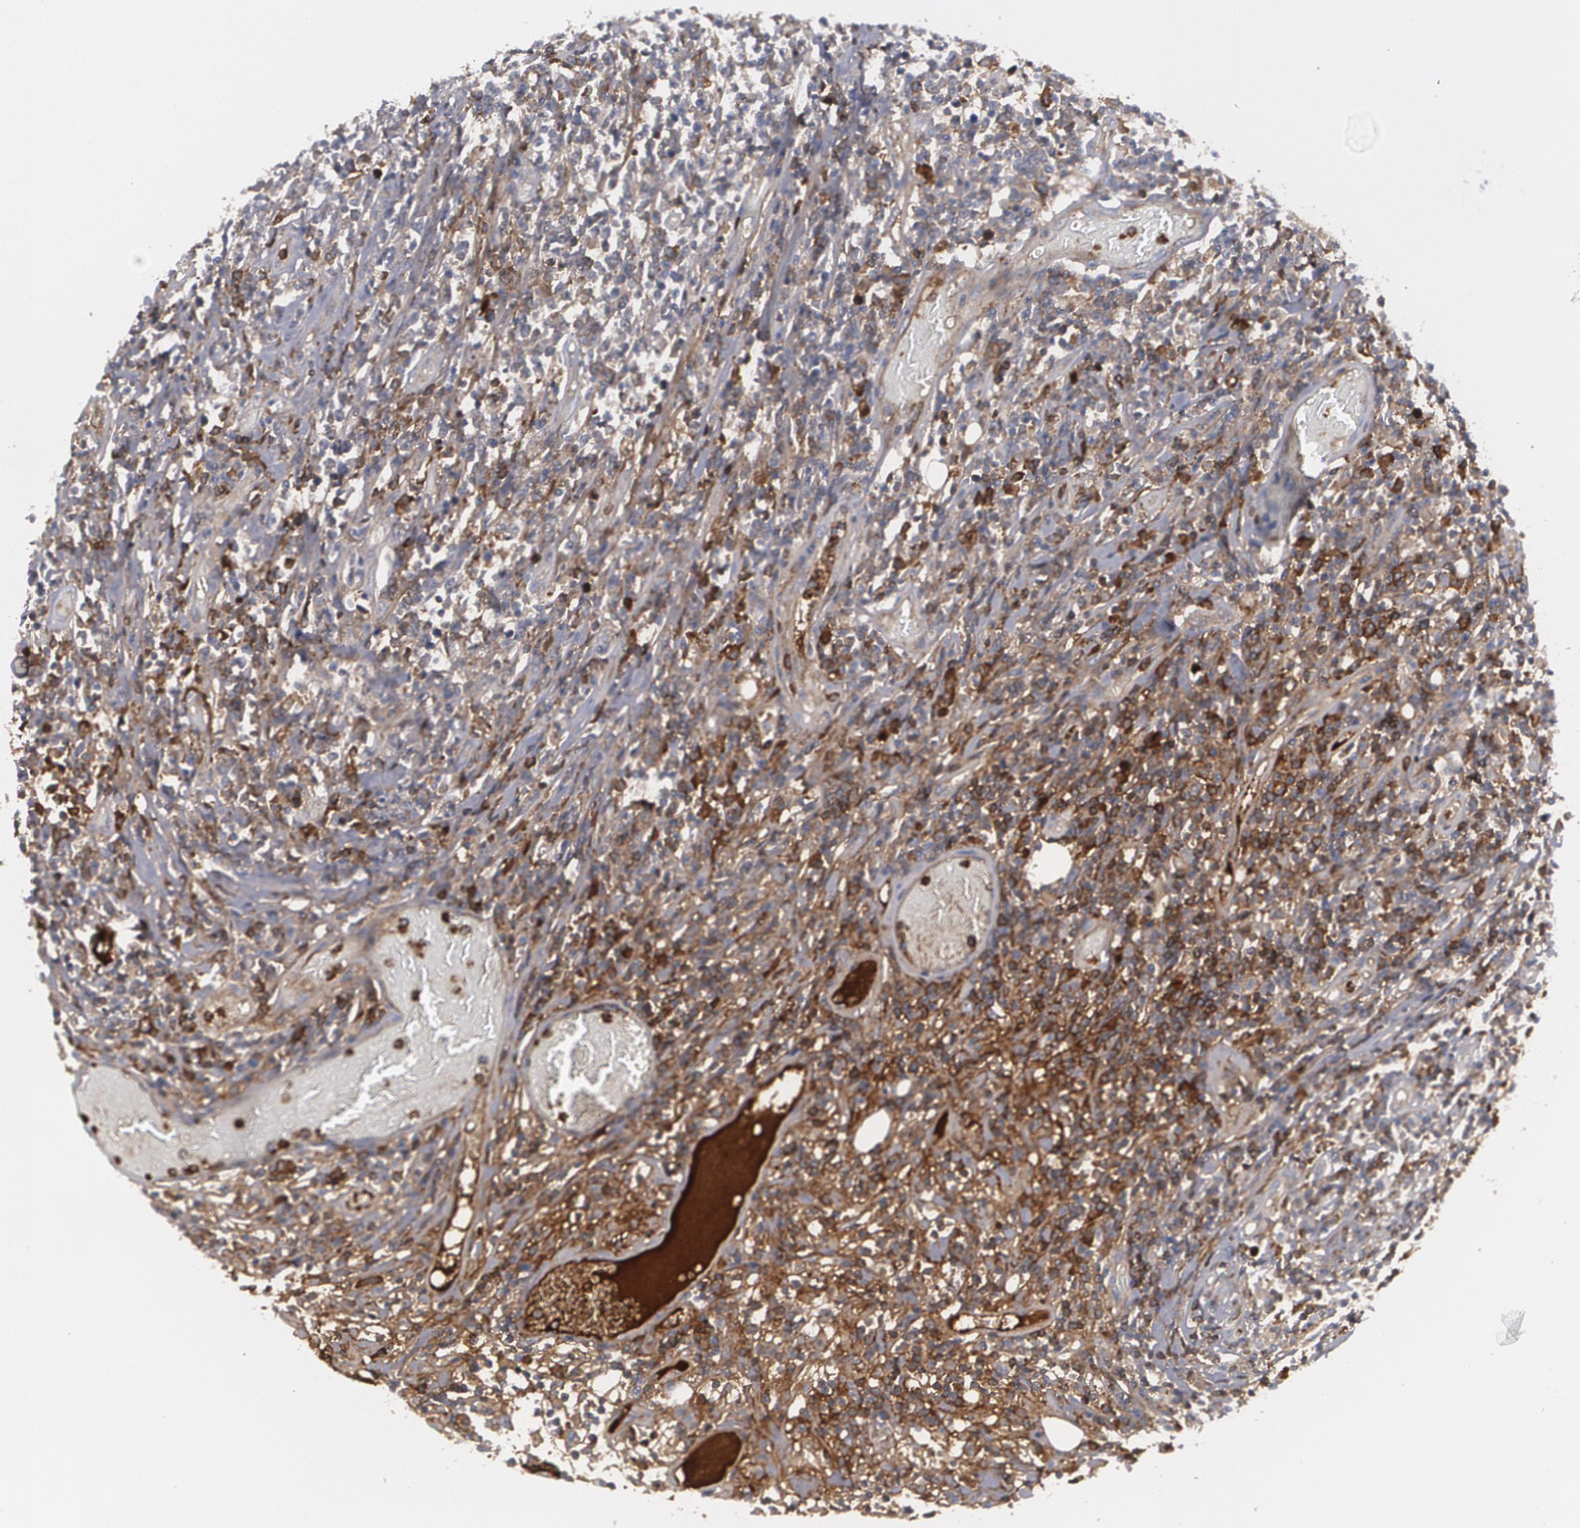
{"staining": {"intensity": "weak", "quantity": "<25%", "location": "cytoplasmic/membranous"}, "tissue": "lymphoma", "cell_type": "Tumor cells", "image_type": "cancer", "snomed": [{"axis": "morphology", "description": "Malignant lymphoma, non-Hodgkin's type, High grade"}, {"axis": "topography", "description": "Colon"}], "caption": "A histopathology image of human malignant lymphoma, non-Hodgkin's type (high-grade) is negative for staining in tumor cells.", "gene": "LRG1", "patient": {"sex": "male", "age": 82}}